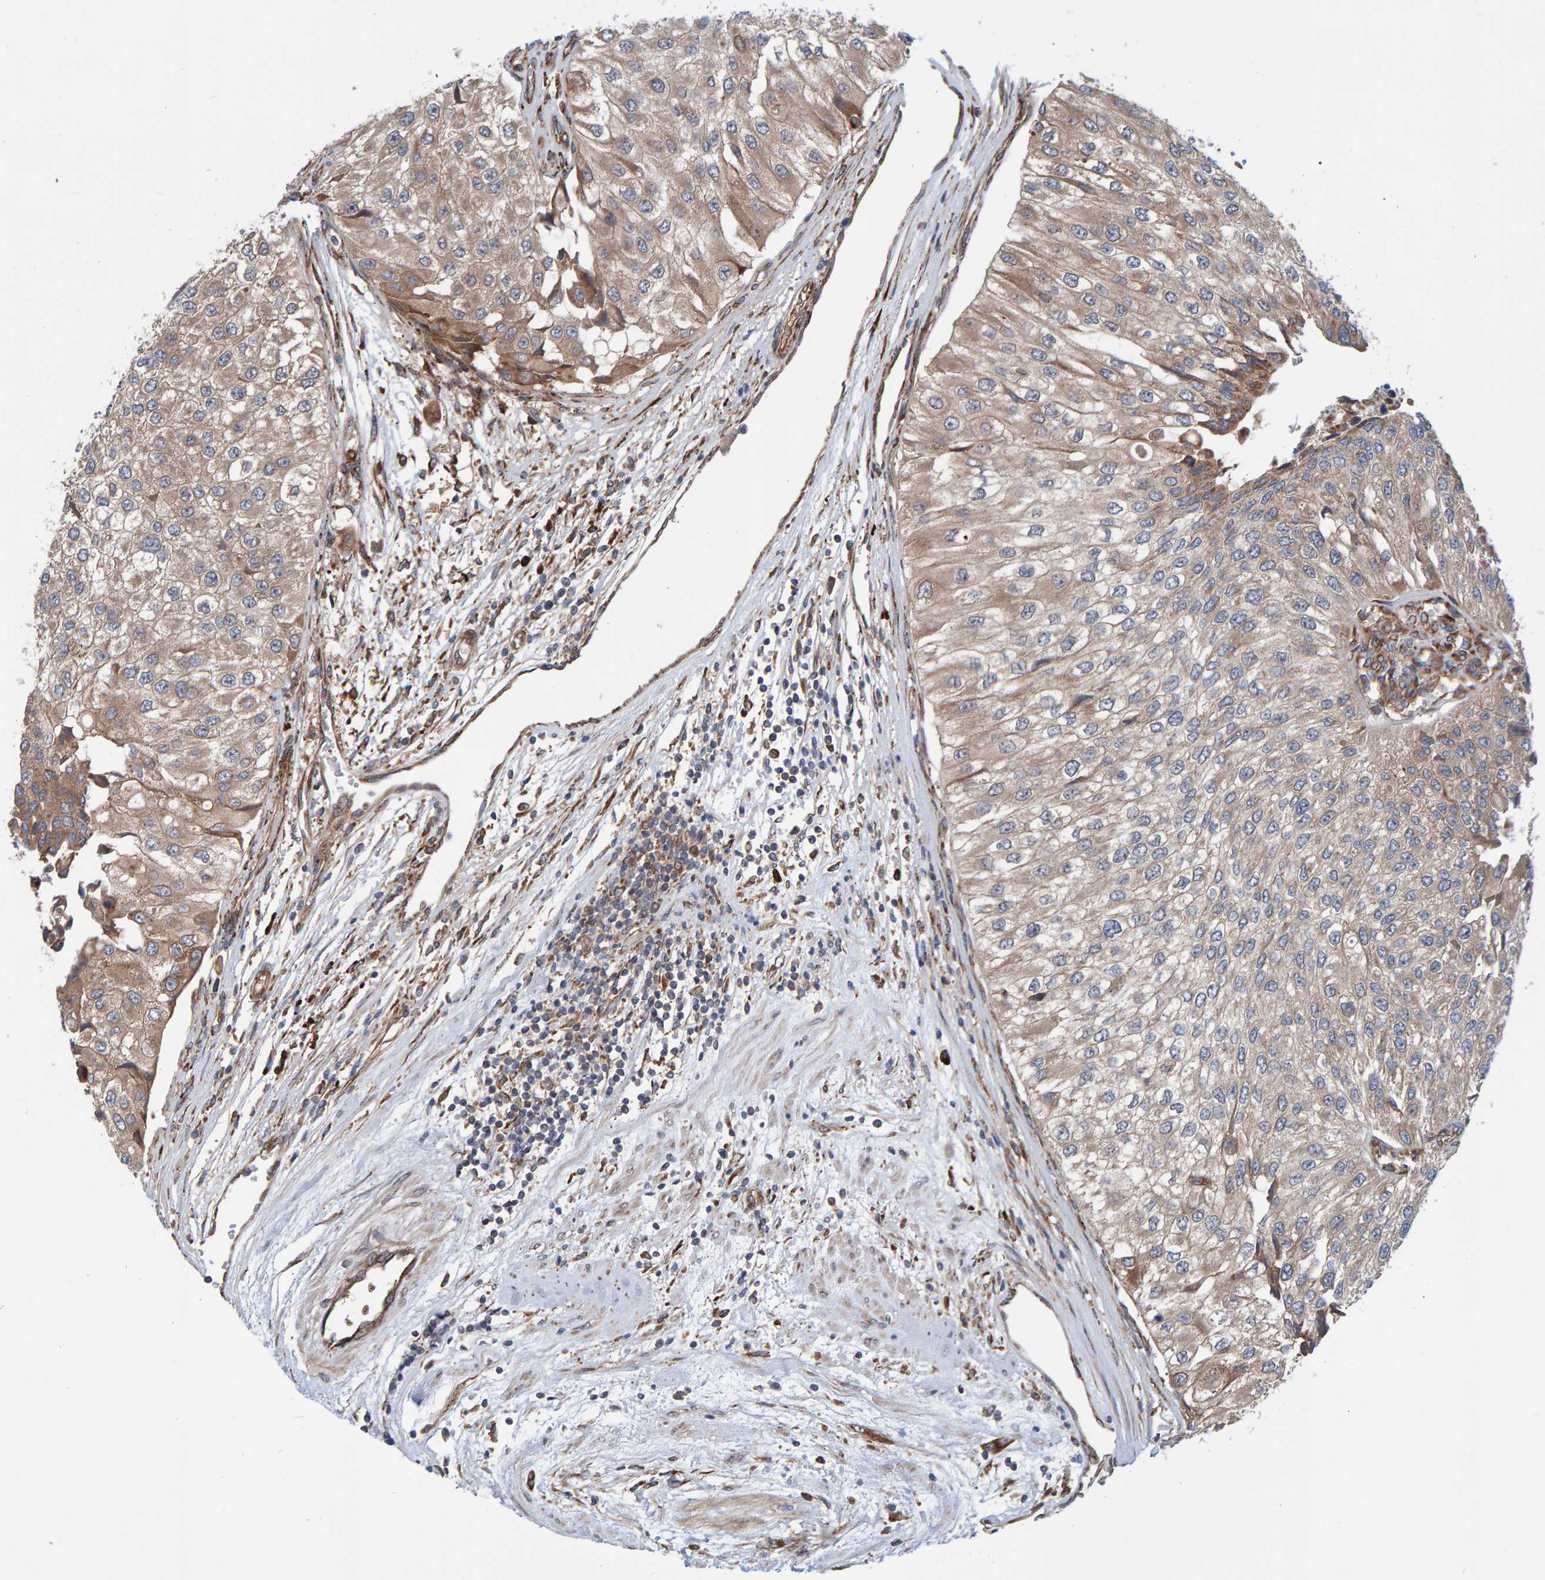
{"staining": {"intensity": "moderate", "quantity": "<25%", "location": "cytoplasmic/membranous"}, "tissue": "urothelial cancer", "cell_type": "Tumor cells", "image_type": "cancer", "snomed": [{"axis": "morphology", "description": "Urothelial carcinoma, High grade"}, {"axis": "topography", "description": "Kidney"}, {"axis": "topography", "description": "Urinary bladder"}], "caption": "IHC of human urothelial cancer shows low levels of moderate cytoplasmic/membranous staining in approximately <25% of tumor cells.", "gene": "KIAA0753", "patient": {"sex": "male", "age": 77}}